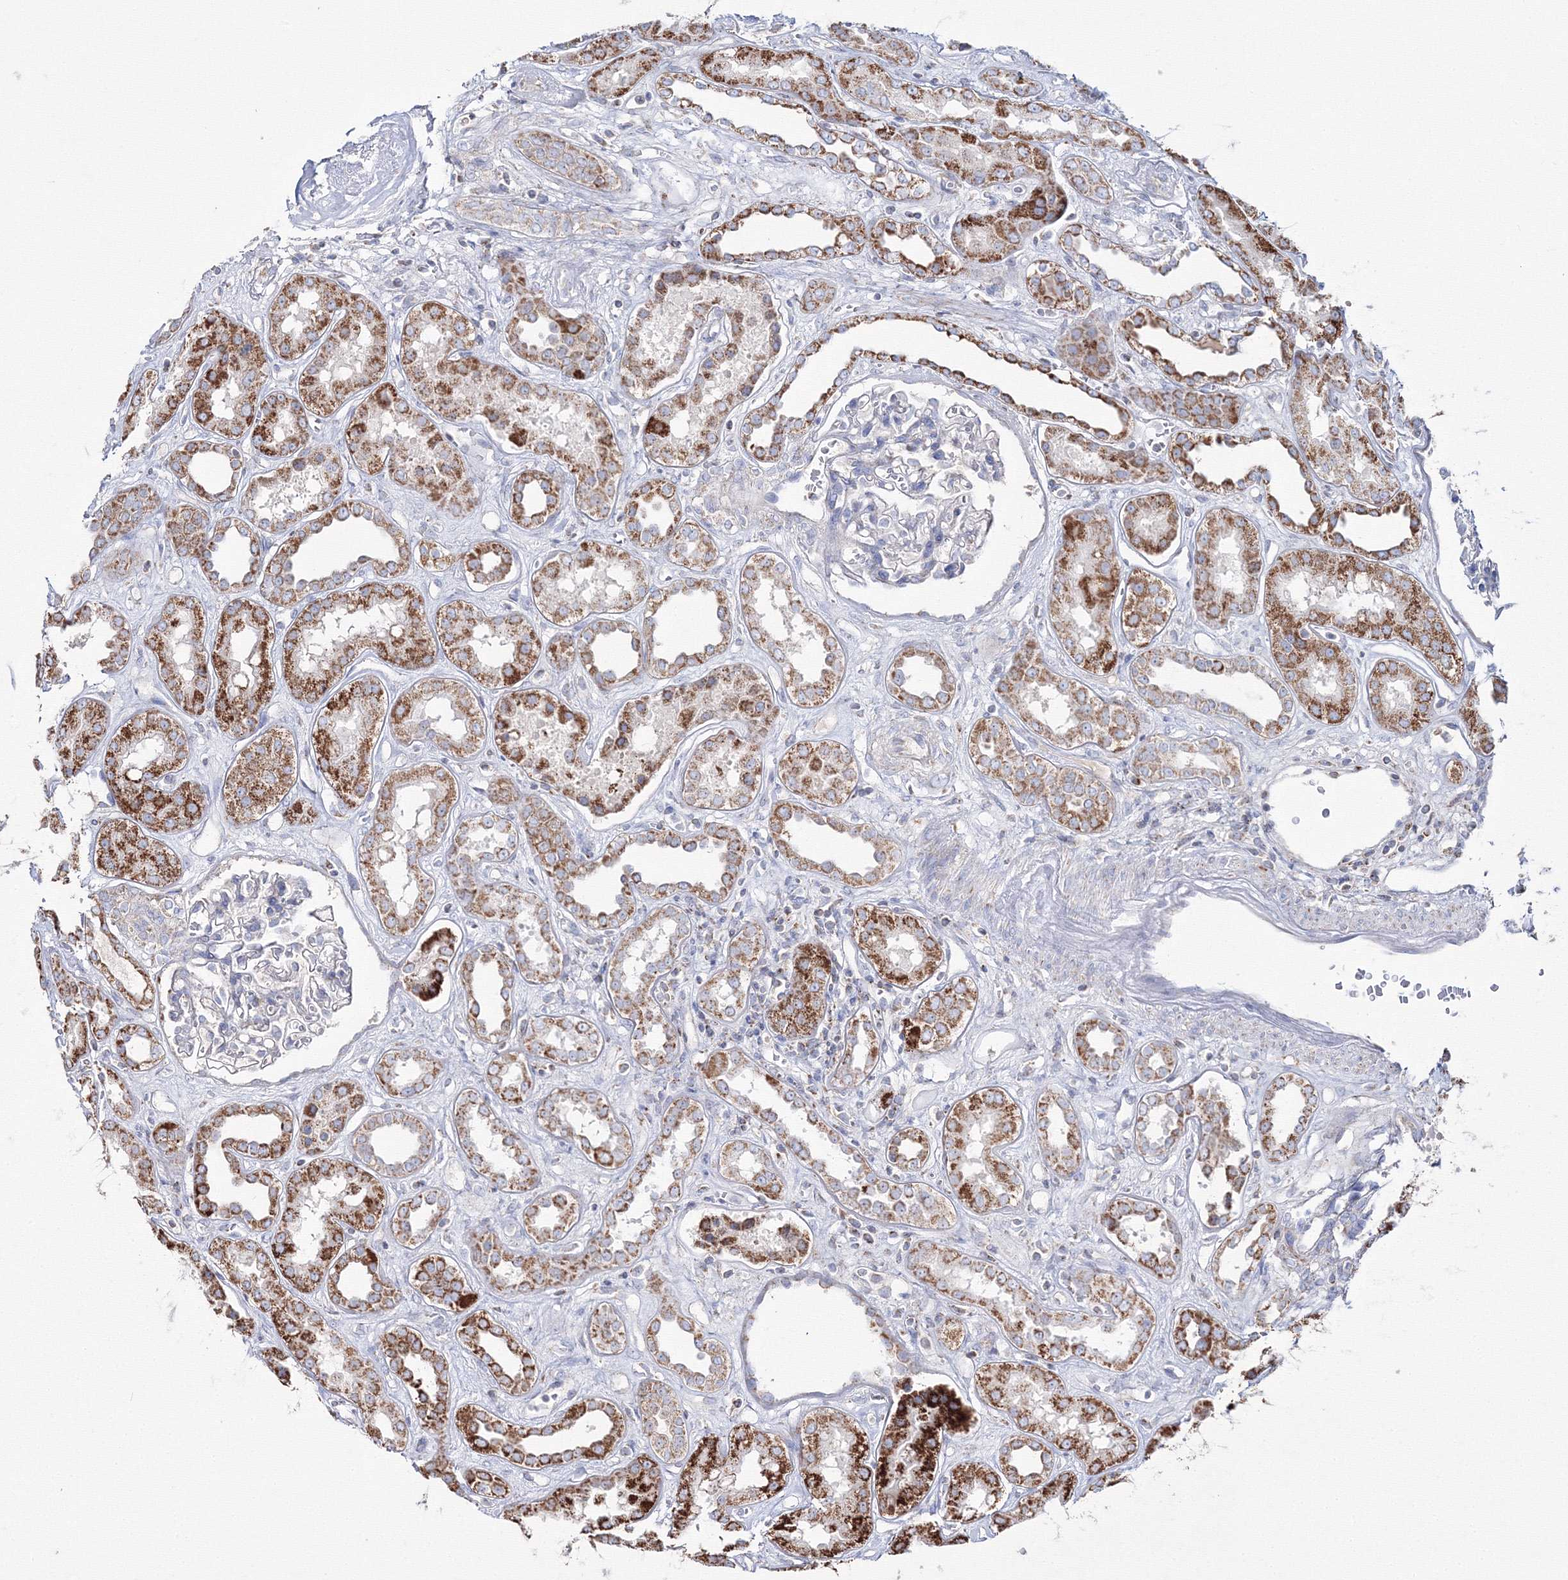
{"staining": {"intensity": "negative", "quantity": "none", "location": "none"}, "tissue": "kidney", "cell_type": "Cells in glomeruli", "image_type": "normal", "snomed": [{"axis": "morphology", "description": "Normal tissue, NOS"}, {"axis": "topography", "description": "Kidney"}], "caption": "Immunohistochemistry of benign kidney displays no positivity in cells in glomeruli.", "gene": "IGSF9", "patient": {"sex": "male", "age": 59}}